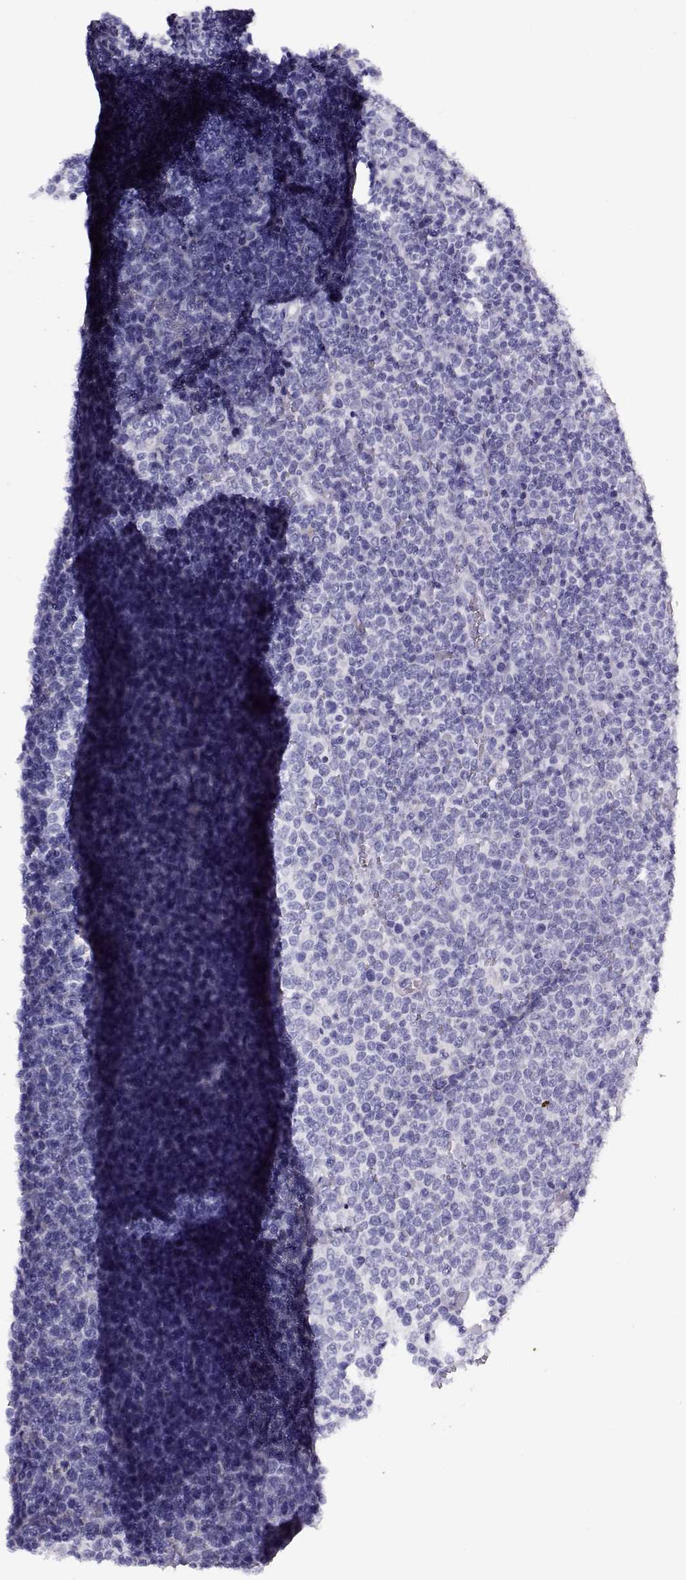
{"staining": {"intensity": "negative", "quantity": "none", "location": "none"}, "tissue": "lymphoma", "cell_type": "Tumor cells", "image_type": "cancer", "snomed": [{"axis": "morphology", "description": "Malignant lymphoma, non-Hodgkin's type, High grade"}, {"axis": "topography", "description": "Lymph node"}], "caption": "This photomicrograph is of high-grade malignant lymphoma, non-Hodgkin's type stained with immunohistochemistry (IHC) to label a protein in brown with the nuclei are counter-stained blue. There is no staining in tumor cells.", "gene": "CRX", "patient": {"sex": "male", "age": 61}}